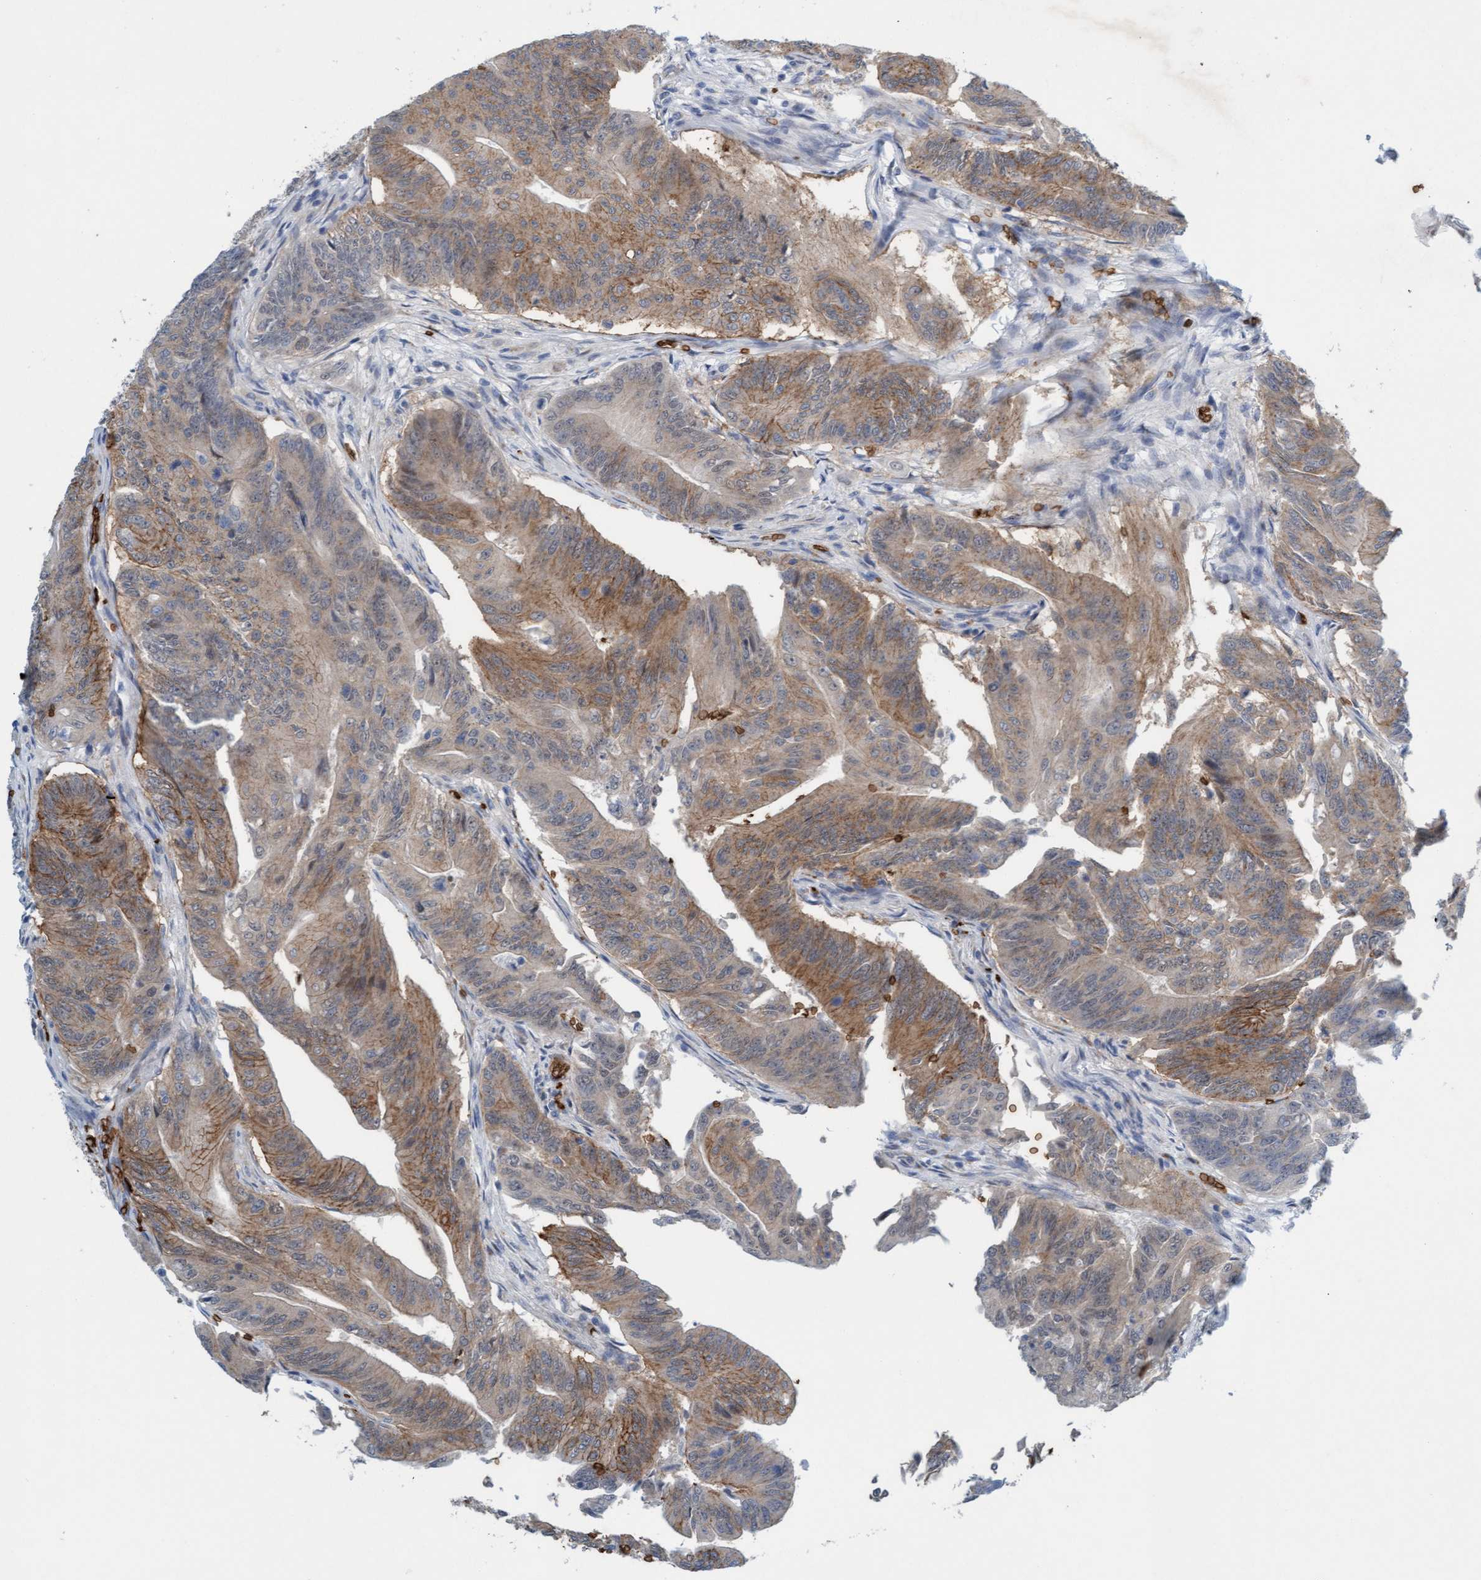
{"staining": {"intensity": "moderate", "quantity": "25%-75%", "location": "cytoplasmic/membranous"}, "tissue": "colorectal cancer", "cell_type": "Tumor cells", "image_type": "cancer", "snomed": [{"axis": "morphology", "description": "Adenoma, NOS"}, {"axis": "morphology", "description": "Adenocarcinoma, NOS"}, {"axis": "topography", "description": "Colon"}], "caption": "The micrograph demonstrates staining of colorectal cancer, revealing moderate cytoplasmic/membranous protein positivity (brown color) within tumor cells. (IHC, brightfield microscopy, high magnification).", "gene": "SPEM2", "patient": {"sex": "male", "age": 79}}